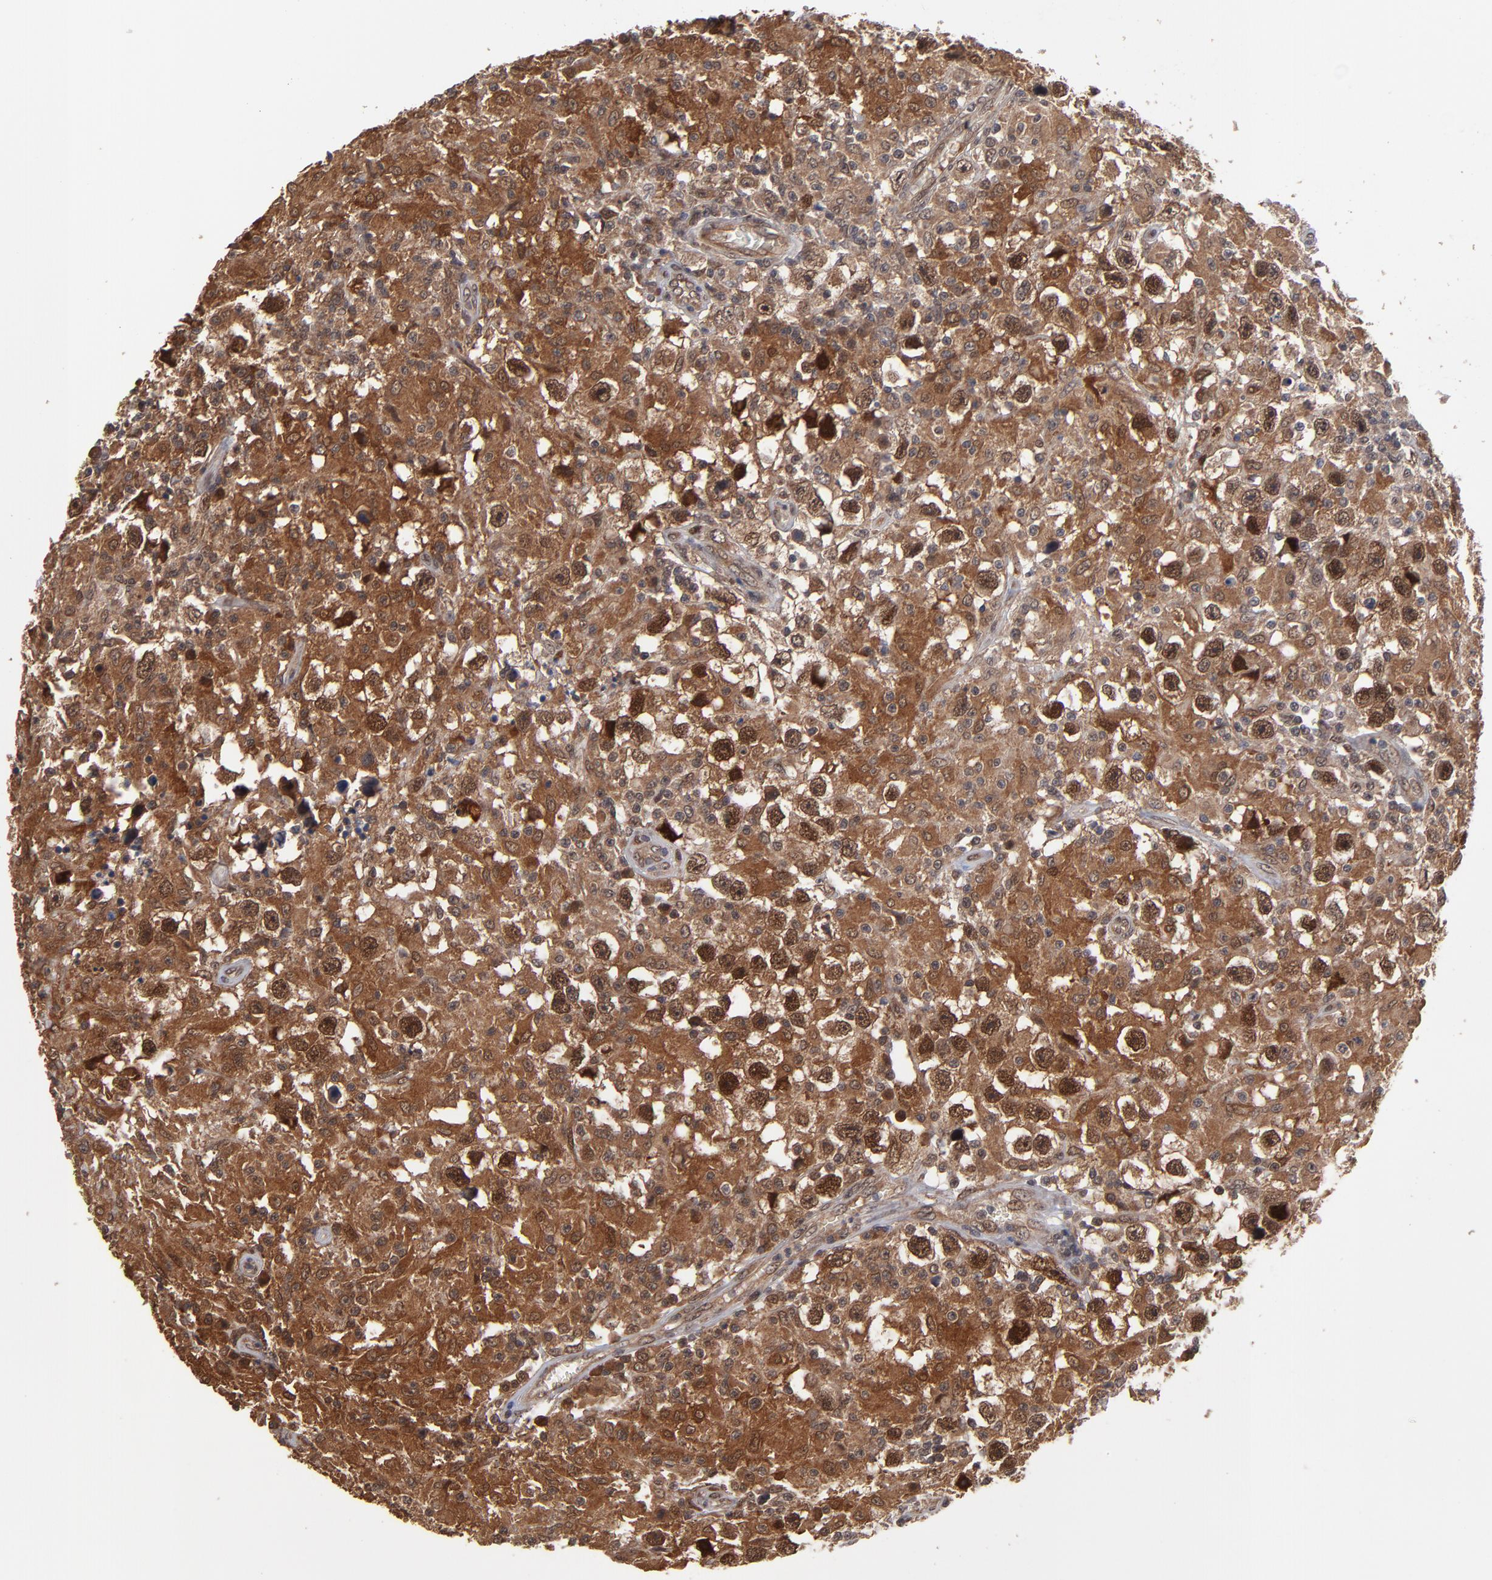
{"staining": {"intensity": "moderate", "quantity": ">75%", "location": "cytoplasmic/membranous,nuclear"}, "tissue": "testis cancer", "cell_type": "Tumor cells", "image_type": "cancer", "snomed": [{"axis": "morphology", "description": "Seminoma, NOS"}, {"axis": "topography", "description": "Testis"}], "caption": "A photomicrograph of seminoma (testis) stained for a protein shows moderate cytoplasmic/membranous and nuclear brown staining in tumor cells.", "gene": "HUWE1", "patient": {"sex": "male", "age": 34}}